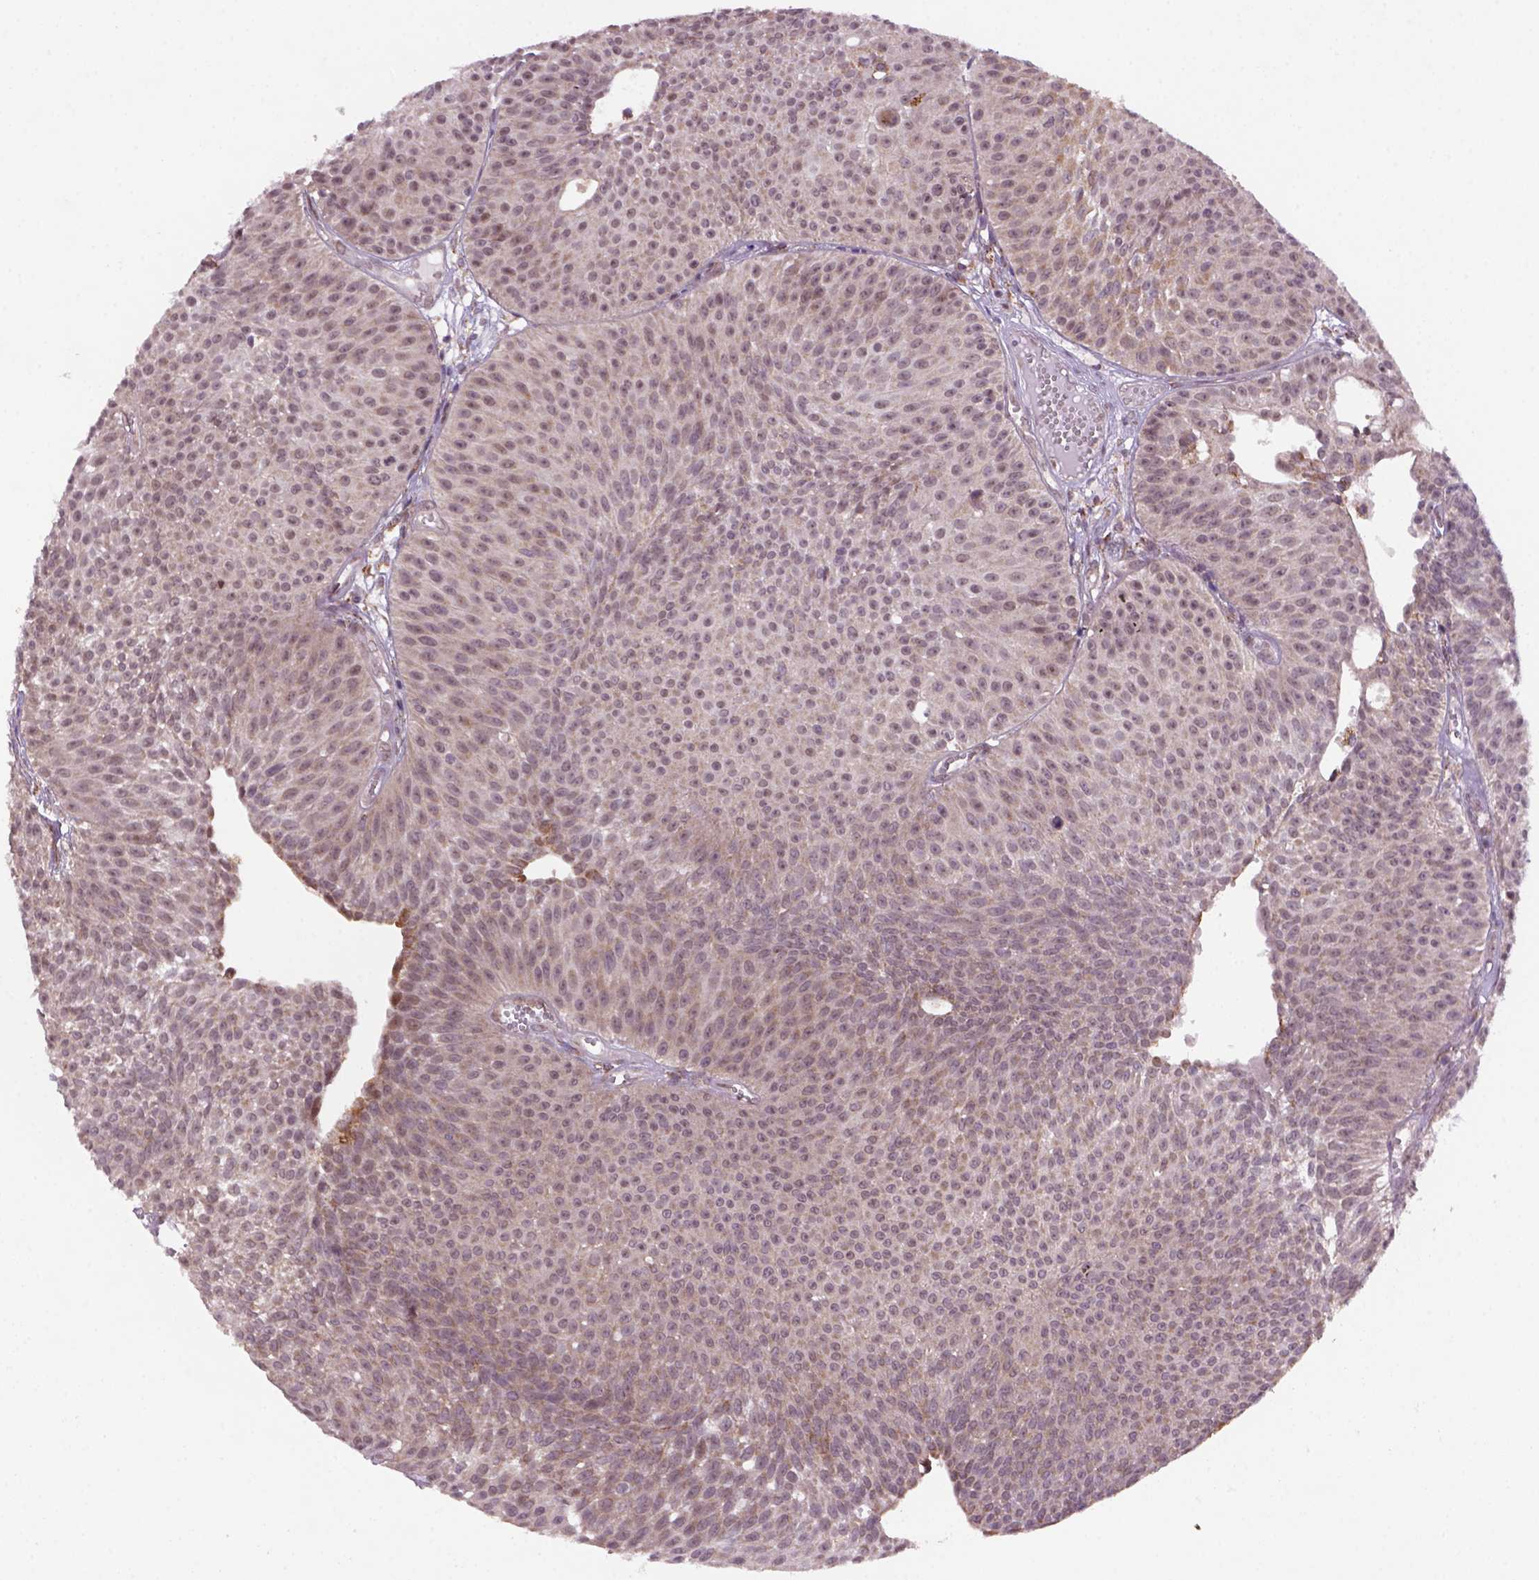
{"staining": {"intensity": "moderate", "quantity": "25%-75%", "location": "cytoplasmic/membranous"}, "tissue": "urothelial cancer", "cell_type": "Tumor cells", "image_type": "cancer", "snomed": [{"axis": "morphology", "description": "Urothelial carcinoma, Low grade"}, {"axis": "topography", "description": "Urinary bladder"}], "caption": "An image of urothelial cancer stained for a protein reveals moderate cytoplasmic/membranous brown staining in tumor cells. The staining was performed using DAB, with brown indicating positive protein expression. Nuclei are stained blue with hematoxylin.", "gene": "FZD7", "patient": {"sex": "male", "age": 63}}